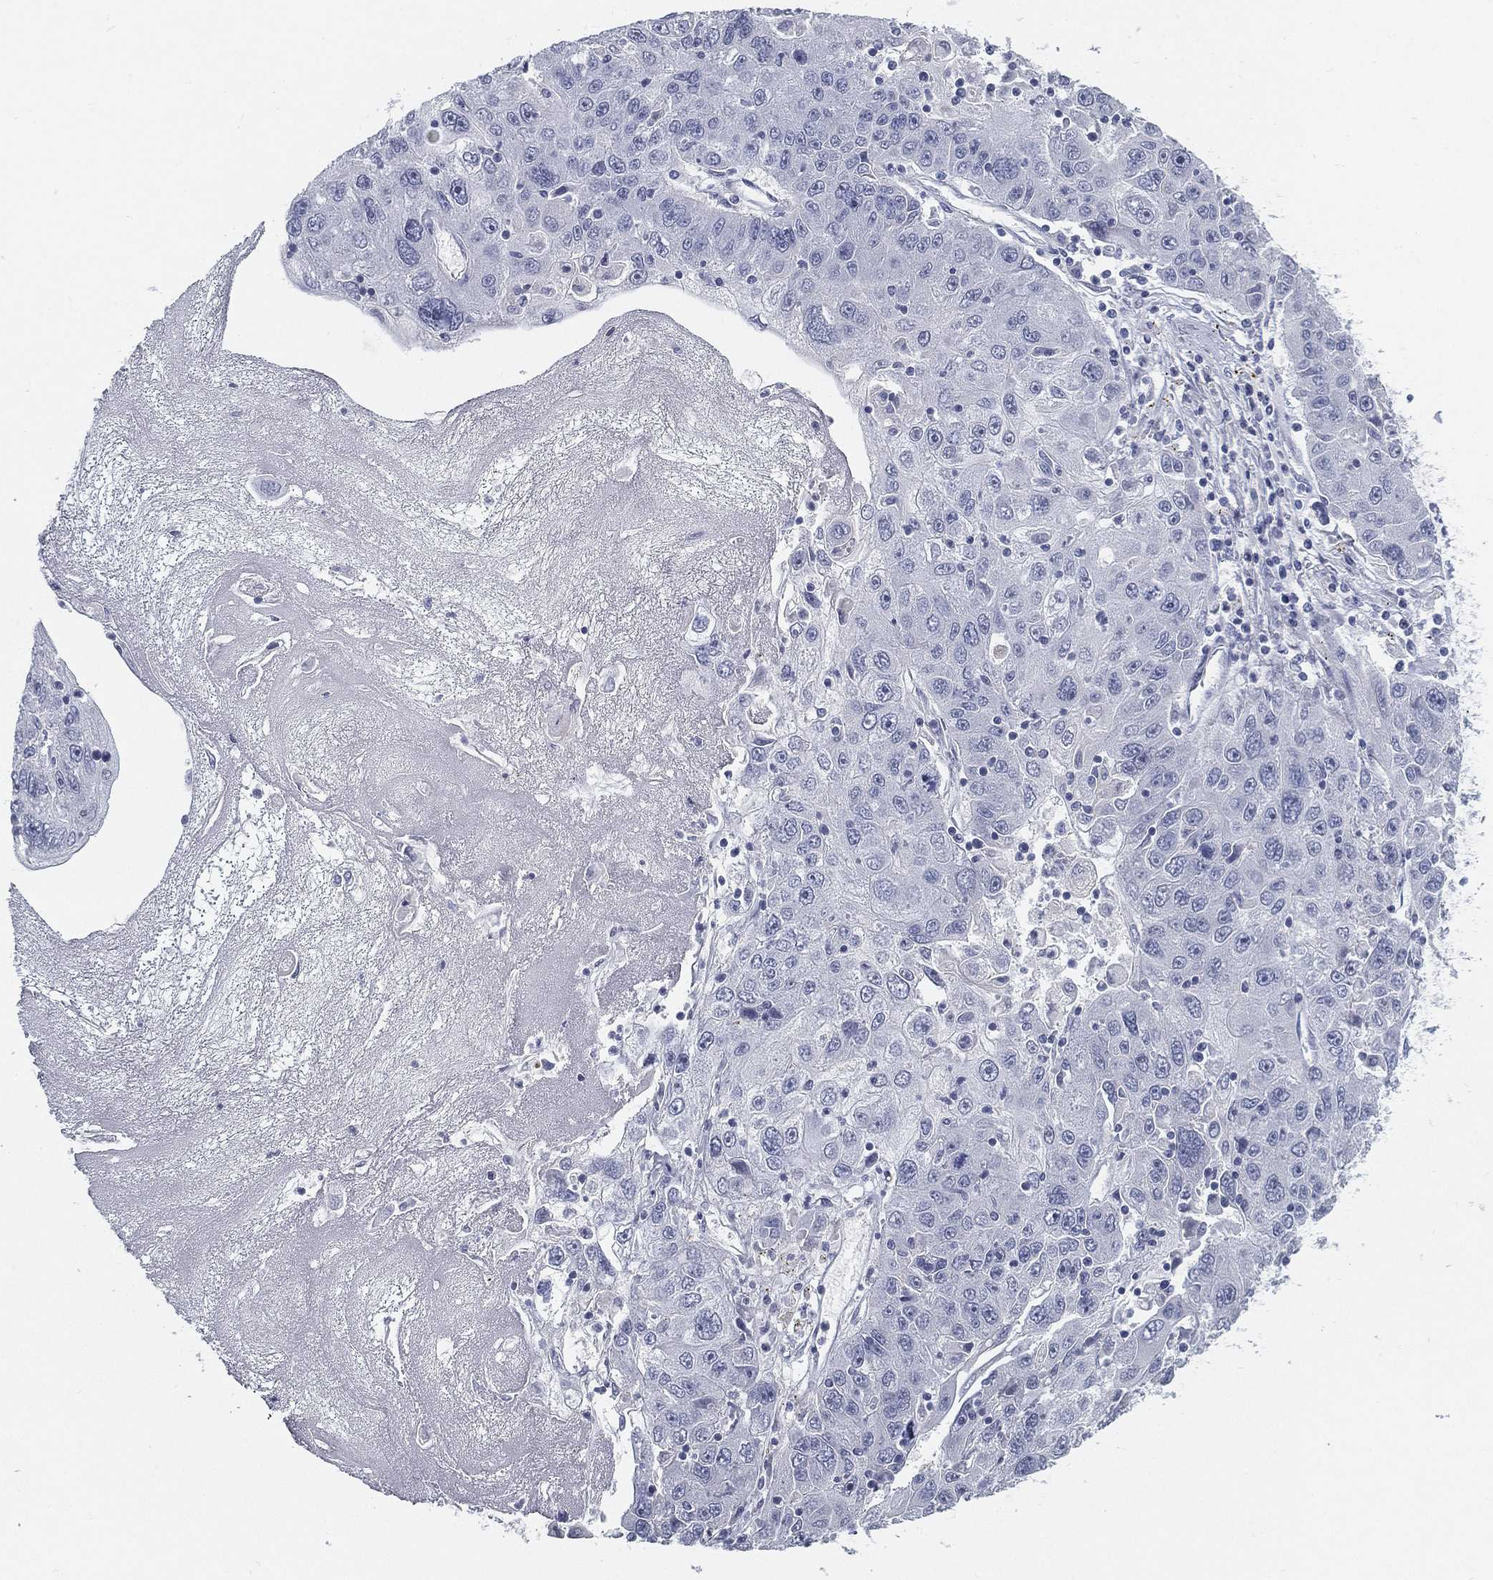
{"staining": {"intensity": "negative", "quantity": "none", "location": "none"}, "tissue": "stomach cancer", "cell_type": "Tumor cells", "image_type": "cancer", "snomed": [{"axis": "morphology", "description": "Adenocarcinoma, NOS"}, {"axis": "topography", "description": "Stomach"}], "caption": "Tumor cells are negative for brown protein staining in stomach cancer (adenocarcinoma).", "gene": "SPPL2C", "patient": {"sex": "male", "age": 56}}